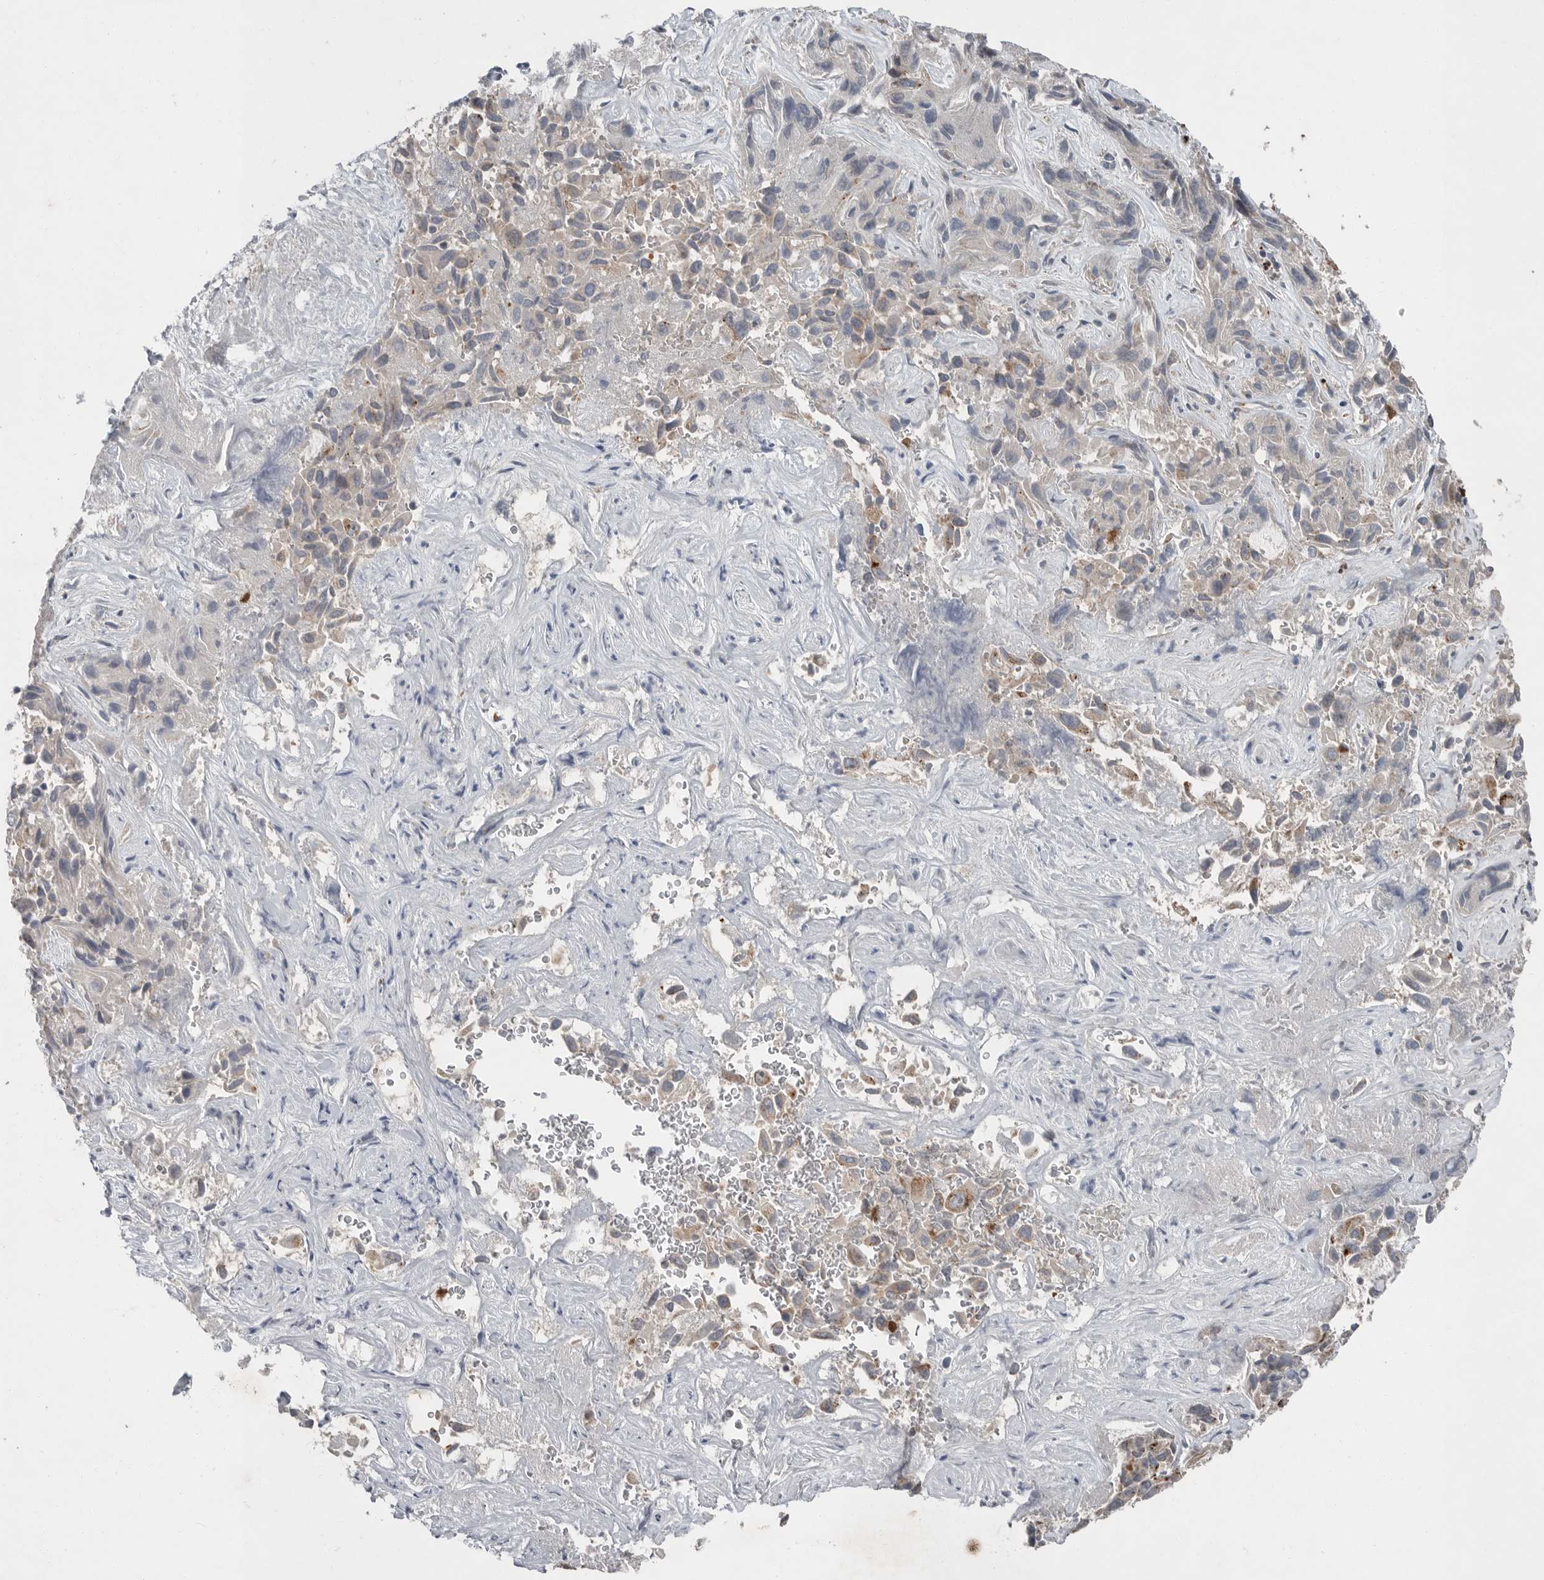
{"staining": {"intensity": "weak", "quantity": "<25%", "location": "cytoplasmic/membranous"}, "tissue": "liver cancer", "cell_type": "Tumor cells", "image_type": "cancer", "snomed": [{"axis": "morphology", "description": "Cholangiocarcinoma"}, {"axis": "topography", "description": "Liver"}], "caption": "An immunohistochemistry histopathology image of cholangiocarcinoma (liver) is shown. There is no staining in tumor cells of cholangiocarcinoma (liver).", "gene": "SCP2", "patient": {"sex": "female", "age": 52}}